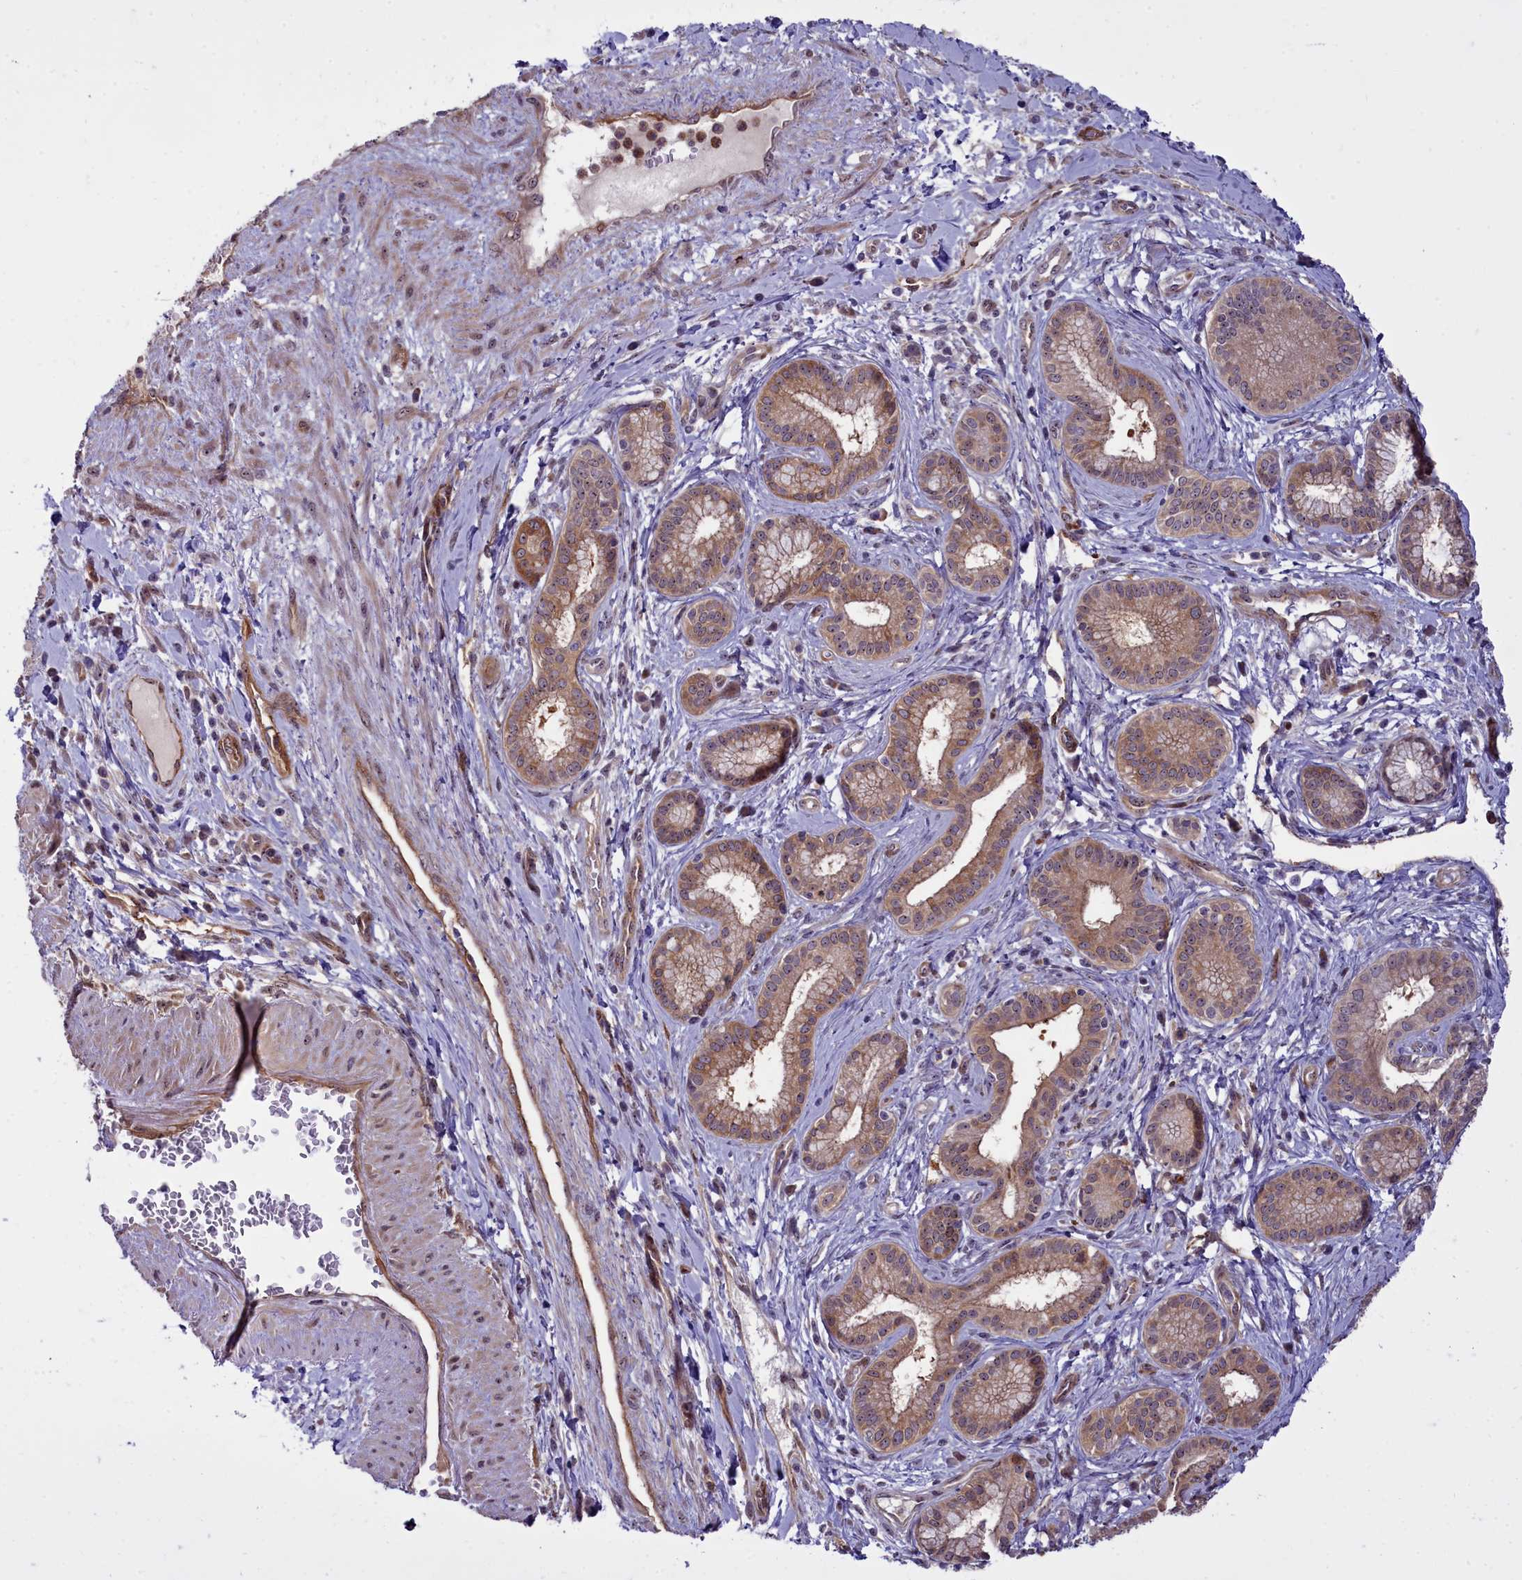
{"staining": {"intensity": "moderate", "quantity": ">75%", "location": "cytoplasmic/membranous"}, "tissue": "pancreatic cancer", "cell_type": "Tumor cells", "image_type": "cancer", "snomed": [{"axis": "morphology", "description": "Adenocarcinoma, NOS"}, {"axis": "topography", "description": "Pancreas"}], "caption": "Tumor cells demonstrate moderate cytoplasmic/membranous staining in about >75% of cells in adenocarcinoma (pancreatic).", "gene": "BCAR1", "patient": {"sex": "male", "age": 72}}